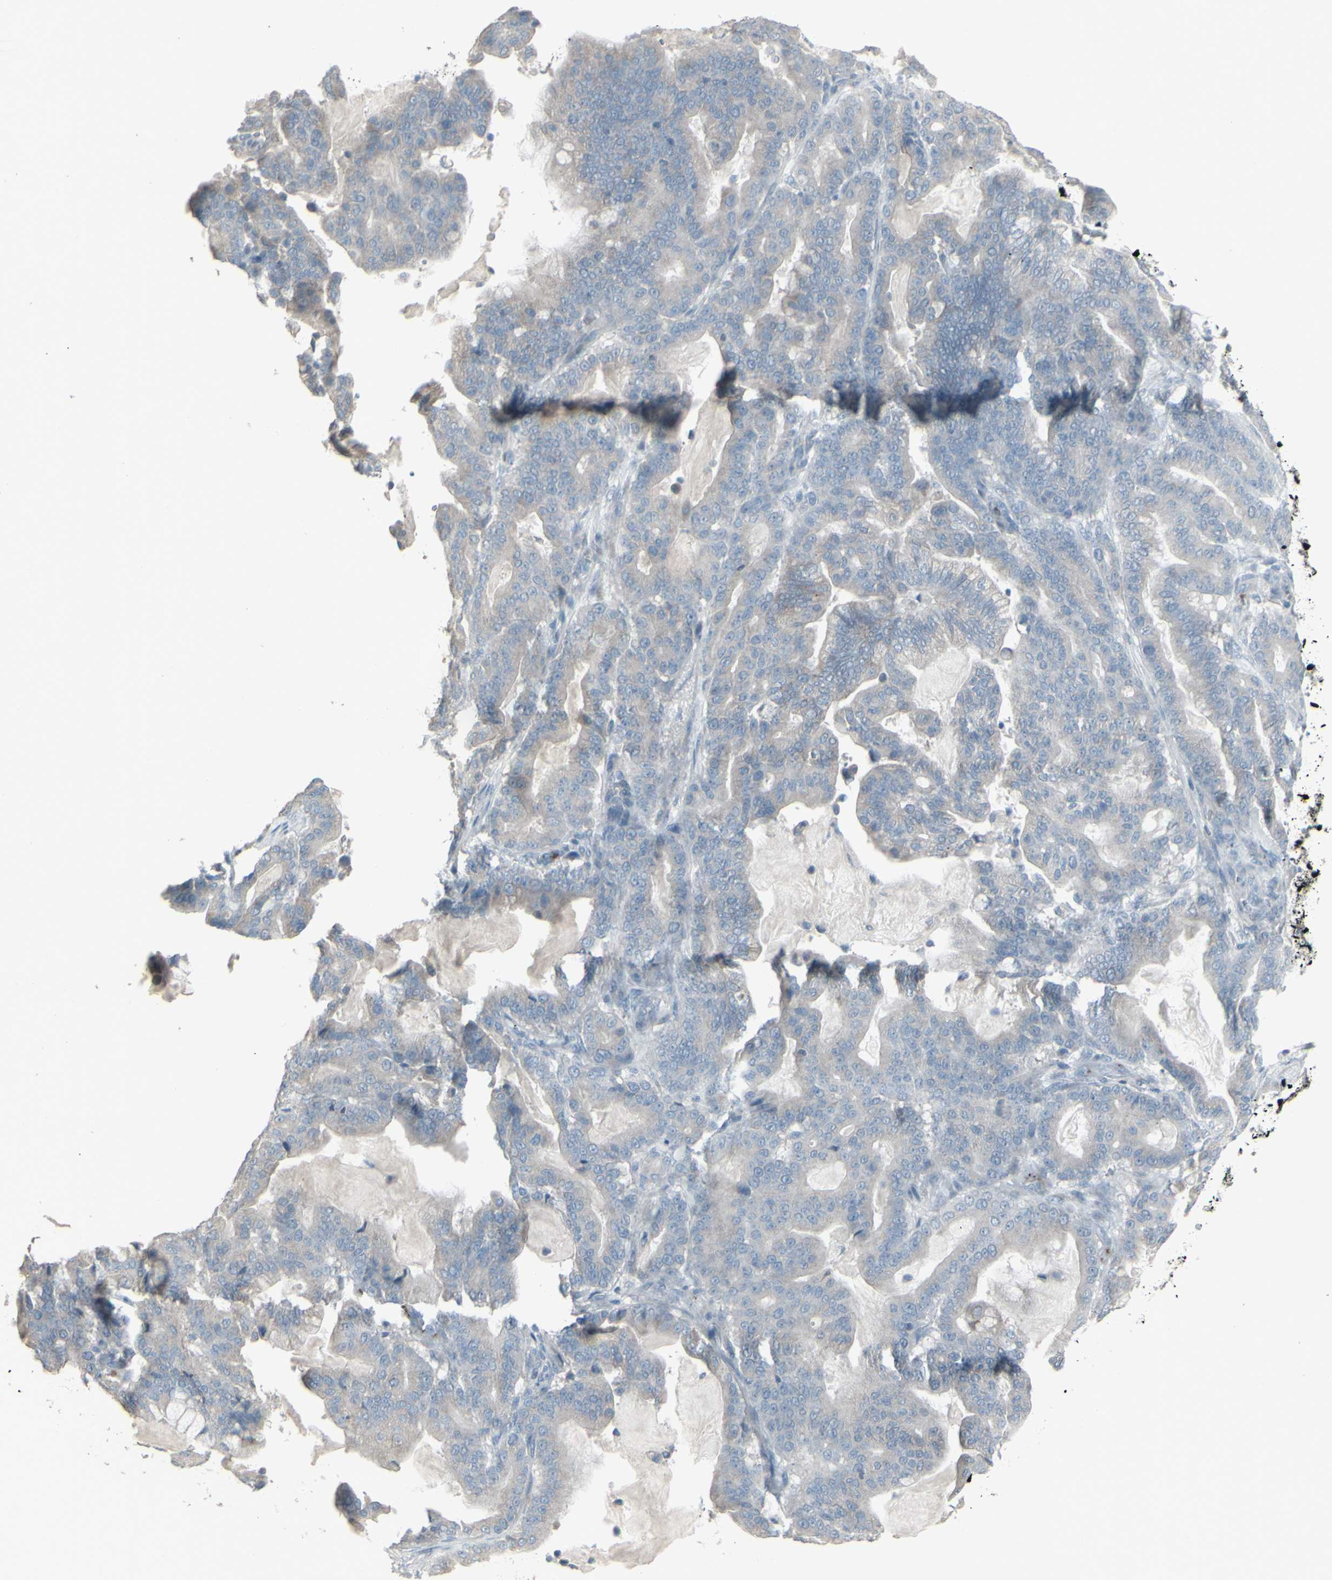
{"staining": {"intensity": "weak", "quantity": "25%-75%", "location": "cytoplasmic/membranous"}, "tissue": "pancreatic cancer", "cell_type": "Tumor cells", "image_type": "cancer", "snomed": [{"axis": "morphology", "description": "Adenocarcinoma, NOS"}, {"axis": "topography", "description": "Pancreas"}], "caption": "Protein positivity by immunohistochemistry reveals weak cytoplasmic/membranous expression in approximately 25%-75% of tumor cells in pancreatic cancer (adenocarcinoma).", "gene": "CD79B", "patient": {"sex": "male", "age": 63}}